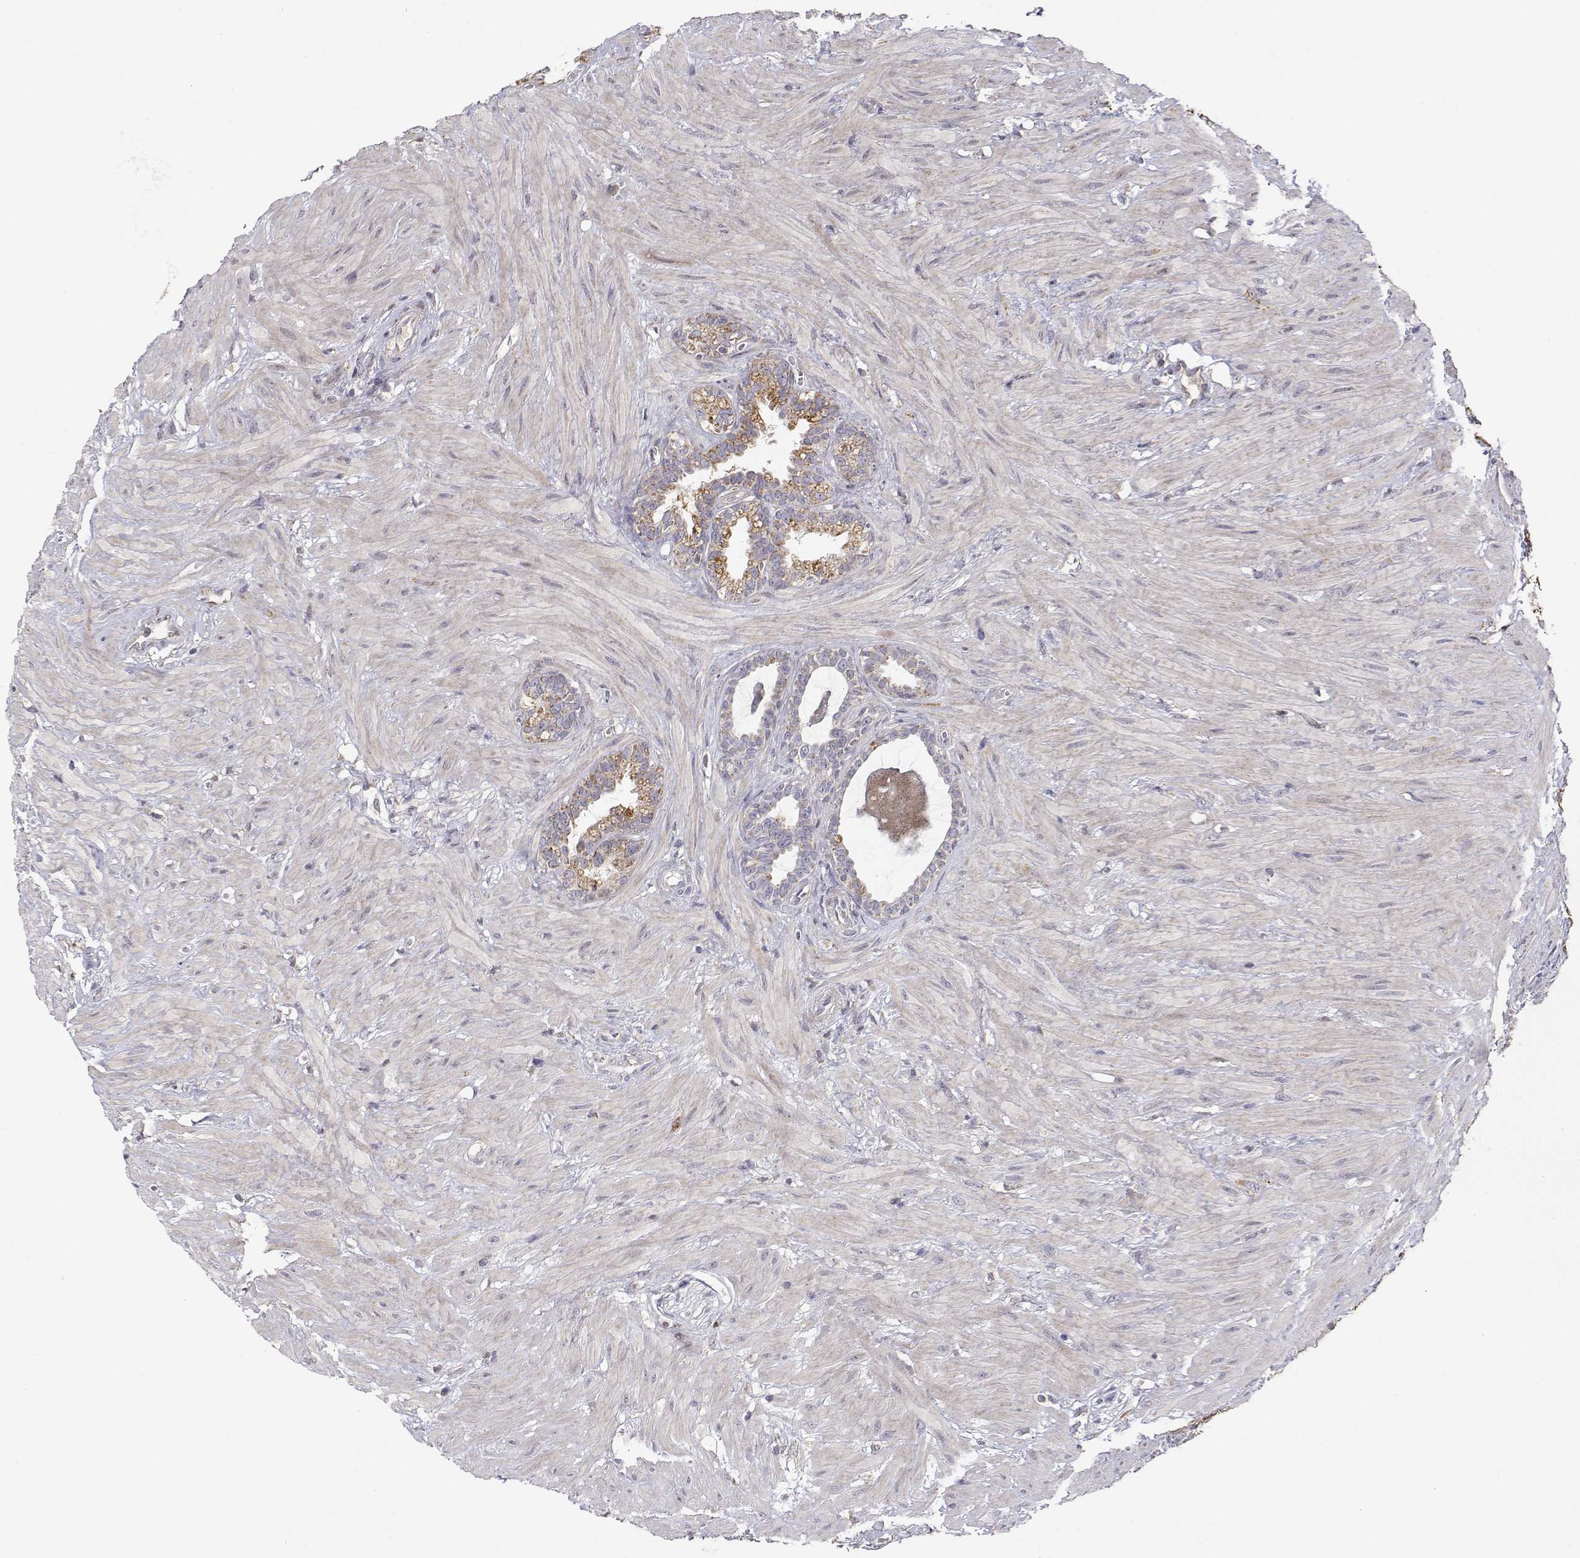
{"staining": {"intensity": "moderate", "quantity": "<25%", "location": "cytoplasmic/membranous"}, "tissue": "seminal vesicle", "cell_type": "Glandular cells", "image_type": "normal", "snomed": [{"axis": "morphology", "description": "Normal tissue, NOS"}, {"axis": "topography", "description": "Seminal veicle"}], "caption": "Normal seminal vesicle was stained to show a protein in brown. There is low levels of moderate cytoplasmic/membranous staining in about <25% of glandular cells. (Brightfield microscopy of DAB IHC at high magnification).", "gene": "MRPL3", "patient": {"sex": "male", "age": 76}}